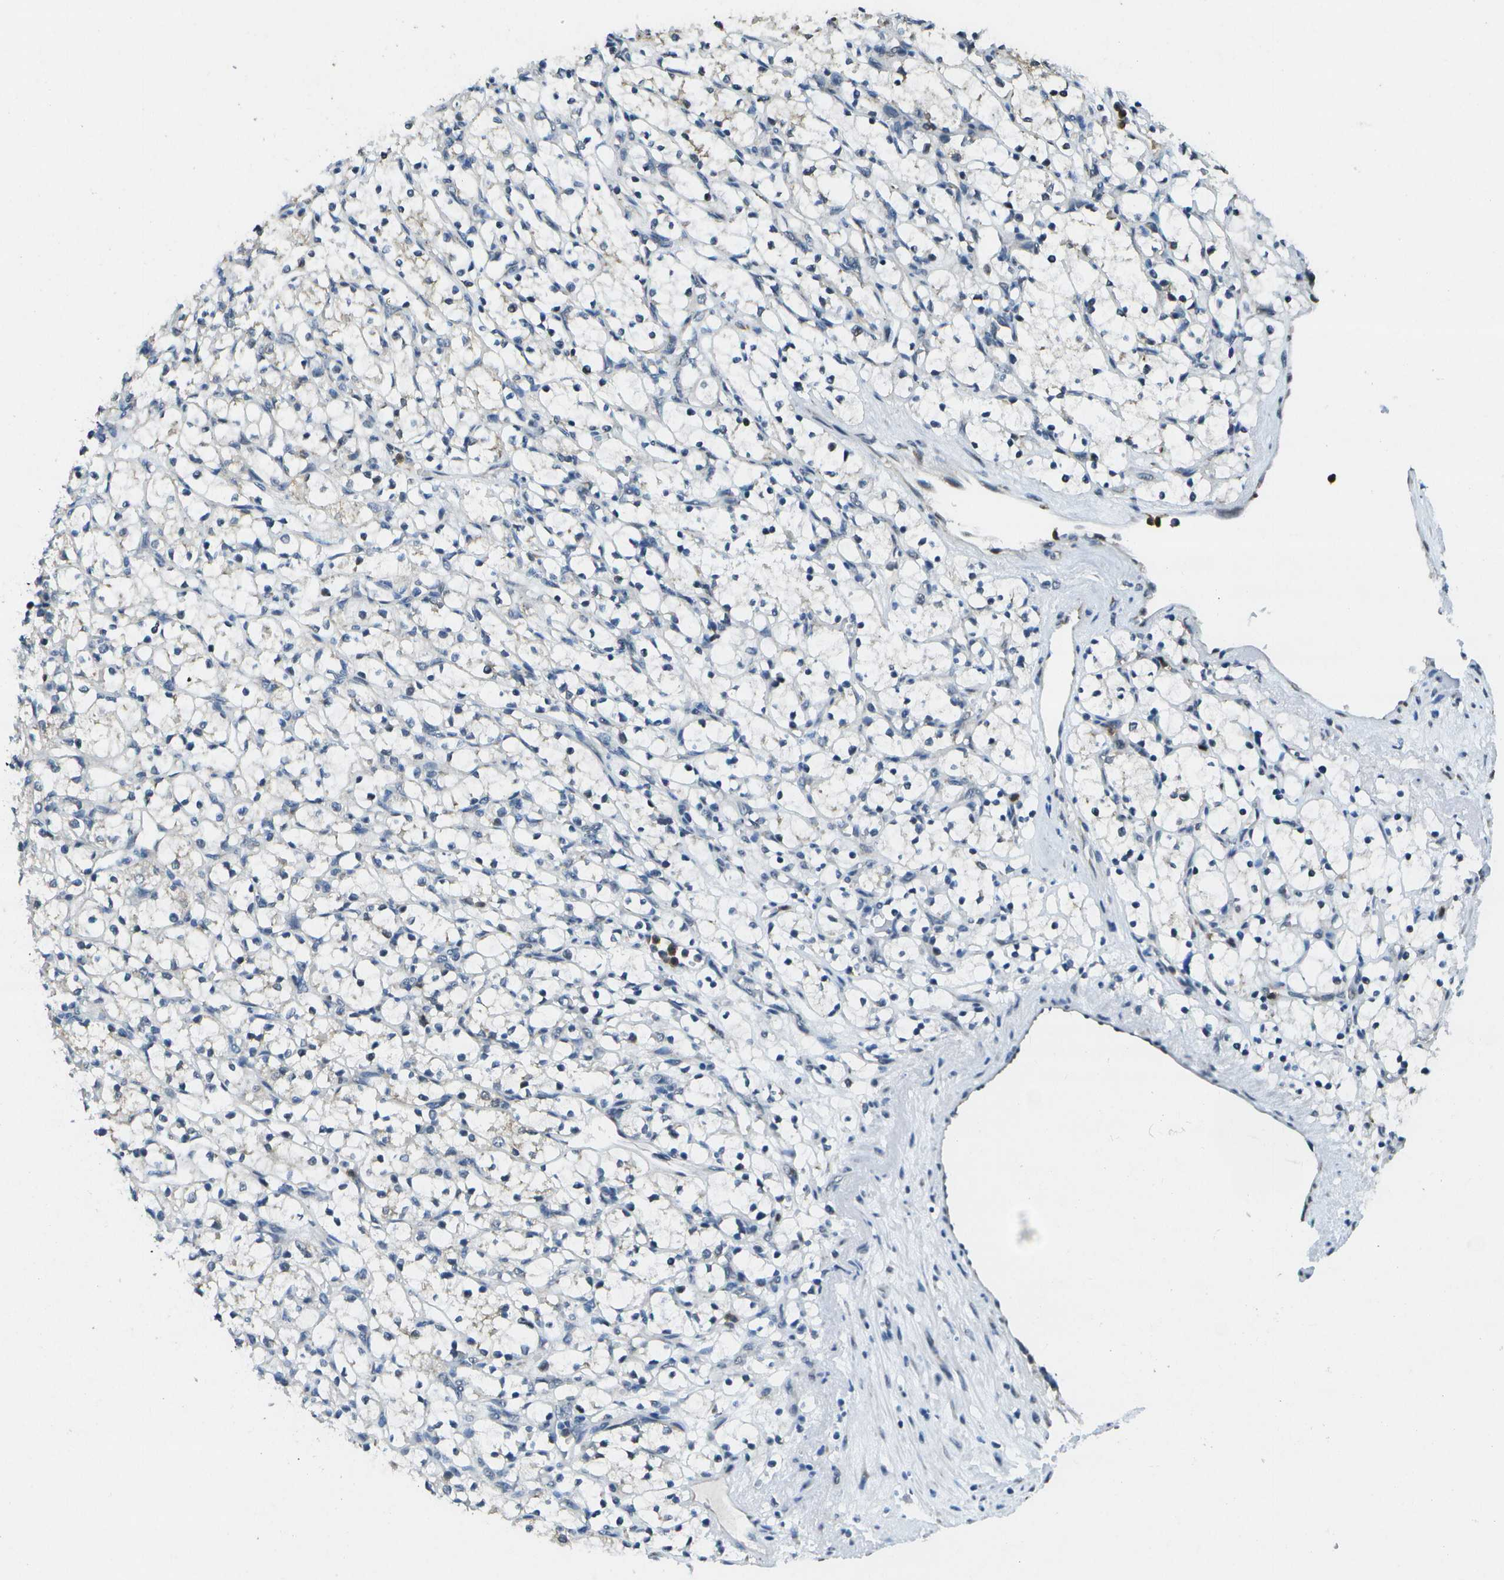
{"staining": {"intensity": "moderate", "quantity": "<25%", "location": "nuclear"}, "tissue": "renal cancer", "cell_type": "Tumor cells", "image_type": "cancer", "snomed": [{"axis": "morphology", "description": "Adenocarcinoma, NOS"}, {"axis": "topography", "description": "Kidney"}], "caption": "Renal cancer stained with a protein marker displays moderate staining in tumor cells.", "gene": "DSE", "patient": {"sex": "female", "age": 69}}